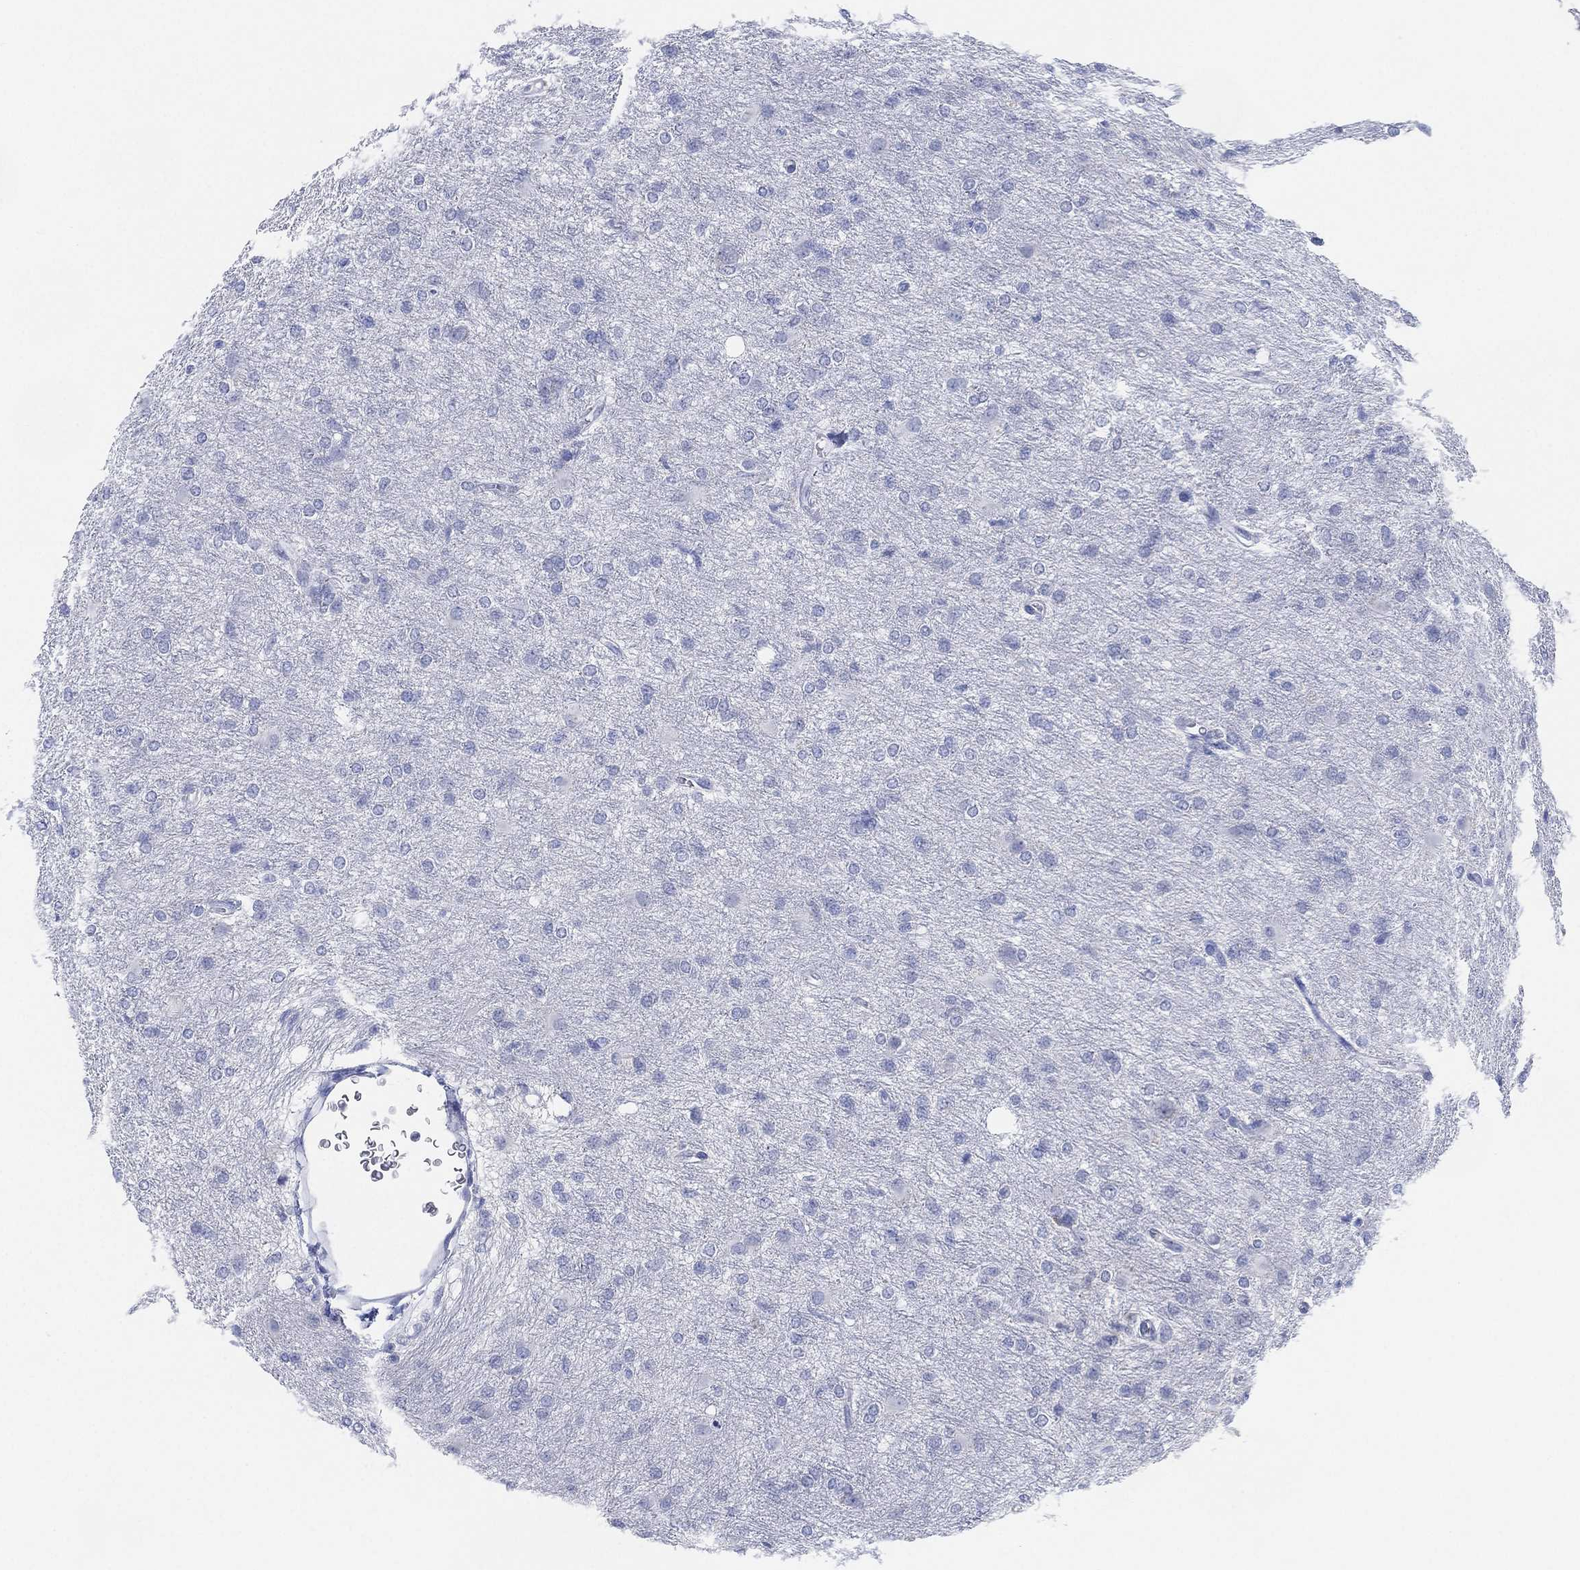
{"staining": {"intensity": "negative", "quantity": "none", "location": "none"}, "tissue": "glioma", "cell_type": "Tumor cells", "image_type": "cancer", "snomed": [{"axis": "morphology", "description": "Glioma, malignant, High grade"}, {"axis": "topography", "description": "Brain"}], "caption": "A histopathology image of glioma stained for a protein exhibits no brown staining in tumor cells.", "gene": "ADAD2", "patient": {"sex": "male", "age": 68}}